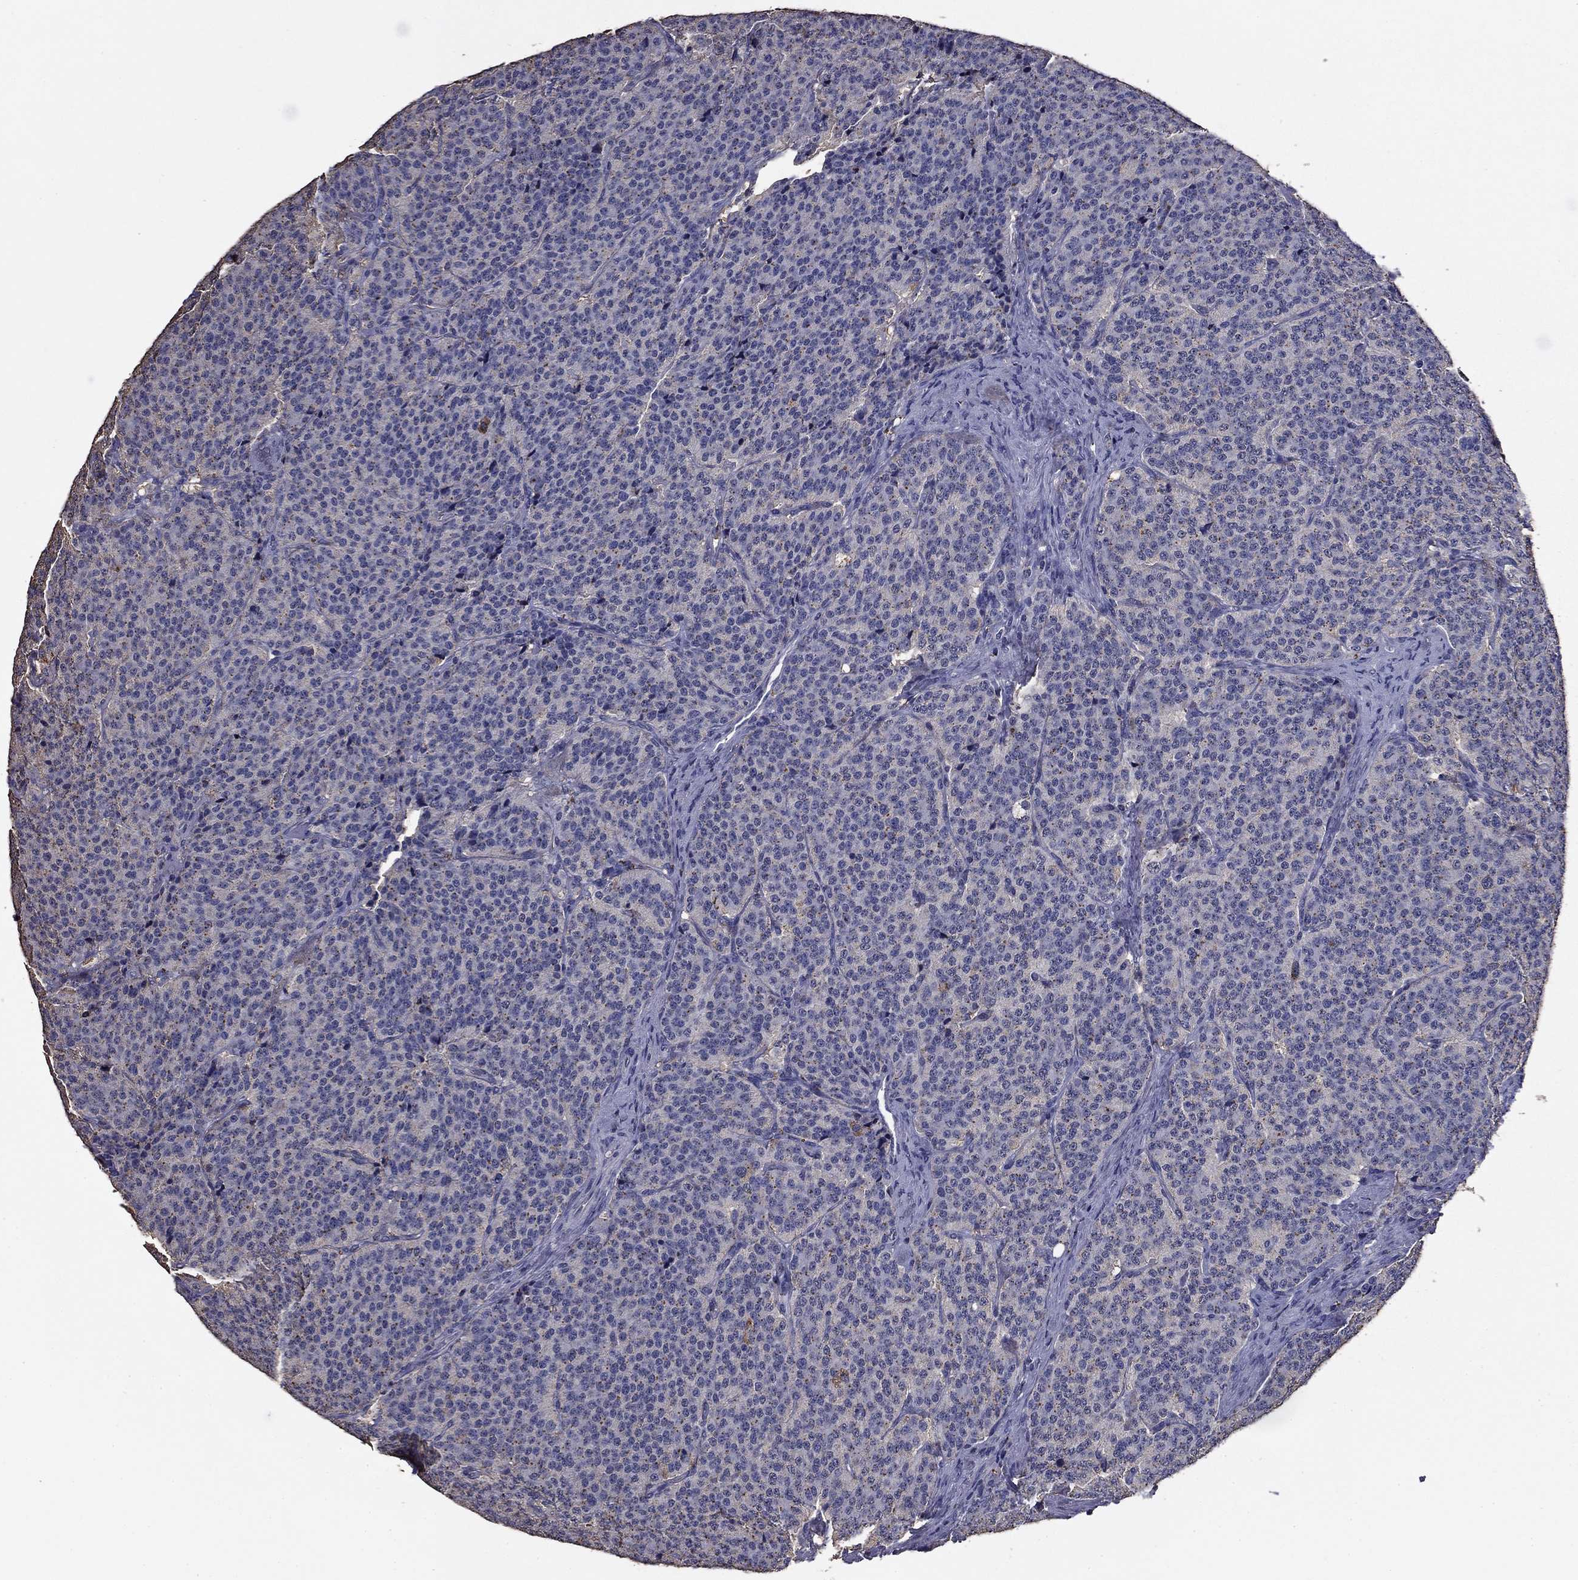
{"staining": {"intensity": "negative", "quantity": "none", "location": "none"}, "tissue": "carcinoid", "cell_type": "Tumor cells", "image_type": "cancer", "snomed": [{"axis": "morphology", "description": "Carcinoid, malignant, NOS"}, {"axis": "topography", "description": "Small intestine"}], "caption": "This is an IHC histopathology image of malignant carcinoid. There is no staining in tumor cells.", "gene": "MFAP3L", "patient": {"sex": "female", "age": 58}}